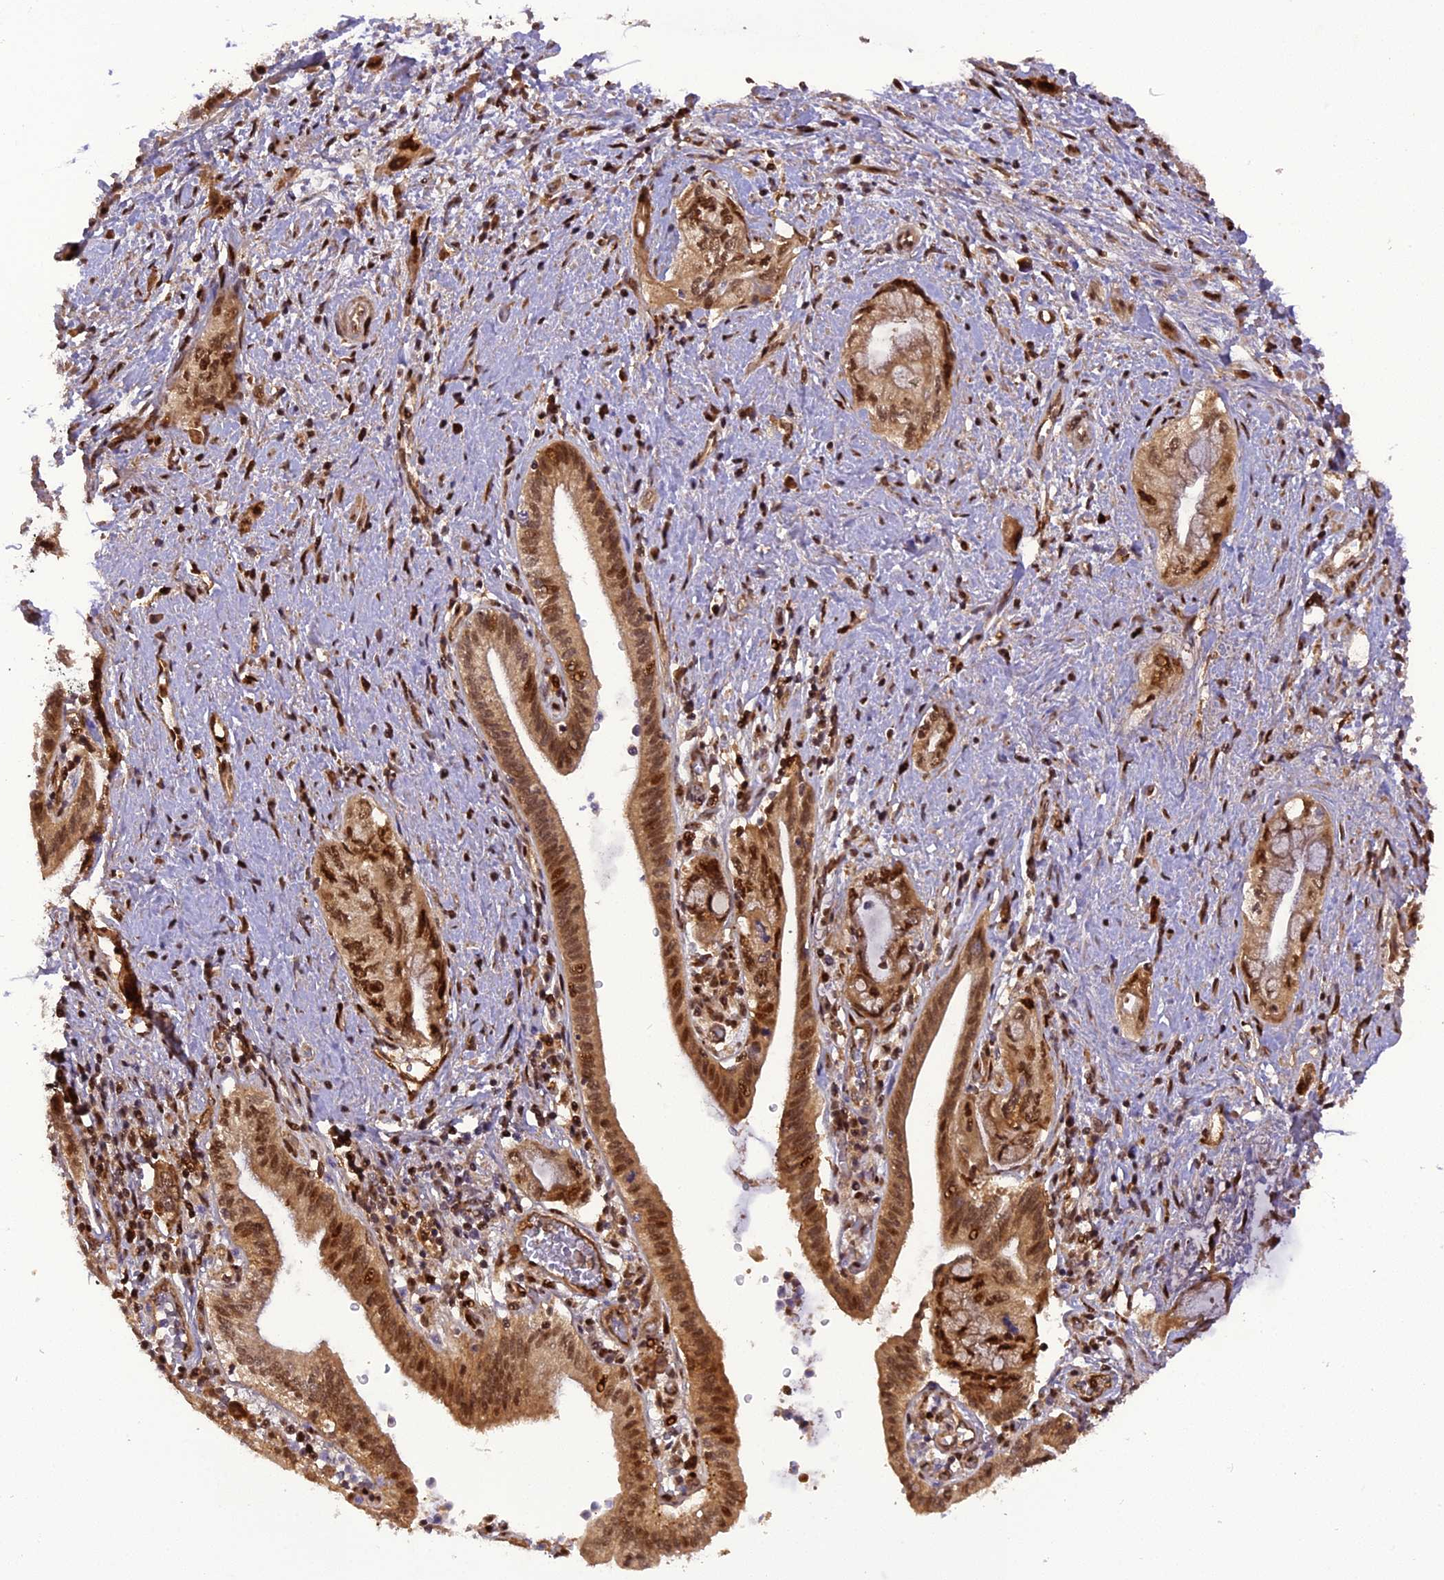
{"staining": {"intensity": "moderate", "quantity": ">75%", "location": "cytoplasmic/membranous,nuclear"}, "tissue": "pancreatic cancer", "cell_type": "Tumor cells", "image_type": "cancer", "snomed": [{"axis": "morphology", "description": "Adenocarcinoma, NOS"}, {"axis": "topography", "description": "Pancreas"}], "caption": "Brown immunohistochemical staining in pancreatic cancer demonstrates moderate cytoplasmic/membranous and nuclear expression in approximately >75% of tumor cells. (brown staining indicates protein expression, while blue staining denotes nuclei).", "gene": "MICALL1", "patient": {"sex": "female", "age": 73}}